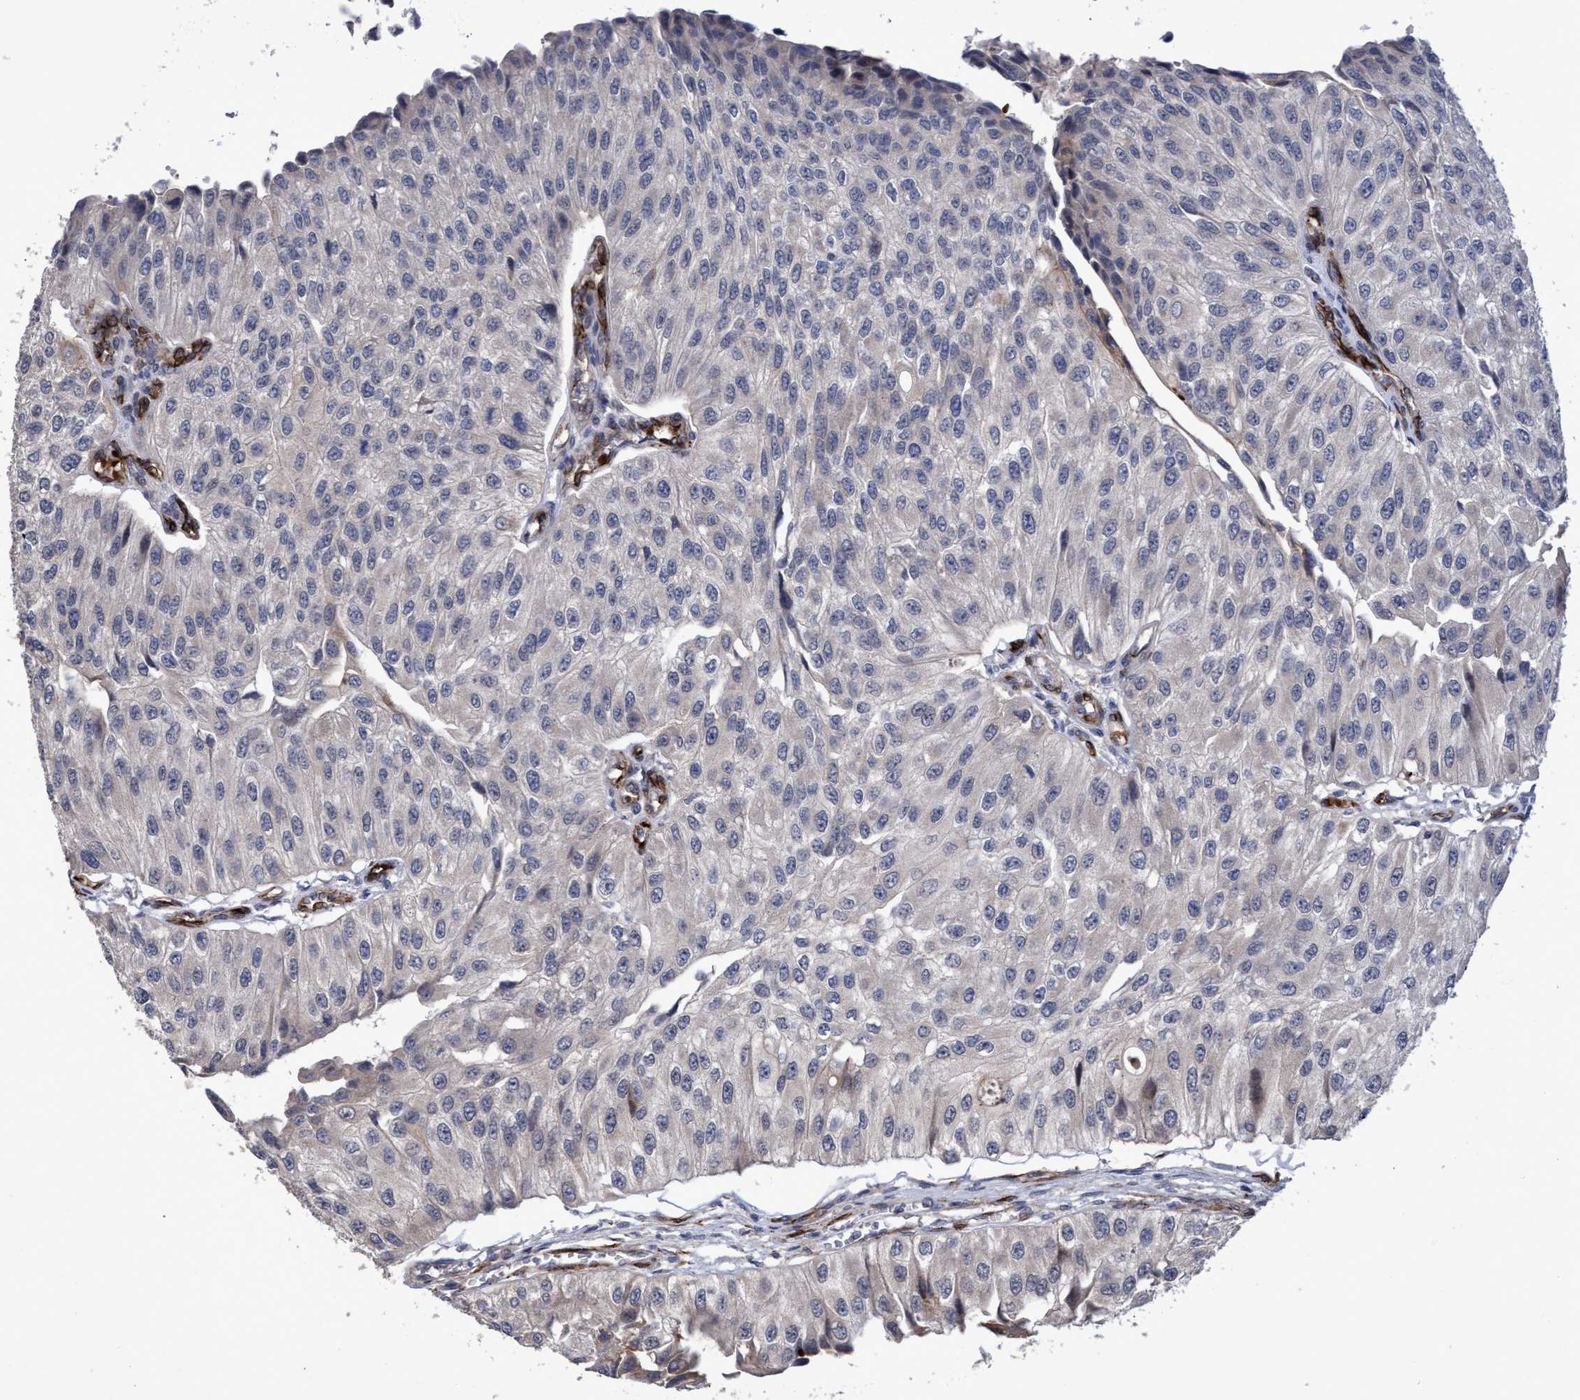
{"staining": {"intensity": "negative", "quantity": "none", "location": "none"}, "tissue": "urothelial cancer", "cell_type": "Tumor cells", "image_type": "cancer", "snomed": [{"axis": "morphology", "description": "Urothelial carcinoma, High grade"}, {"axis": "topography", "description": "Kidney"}, {"axis": "topography", "description": "Urinary bladder"}], "caption": "Histopathology image shows no significant protein positivity in tumor cells of urothelial cancer.", "gene": "ZNF750", "patient": {"sex": "male", "age": 77}}